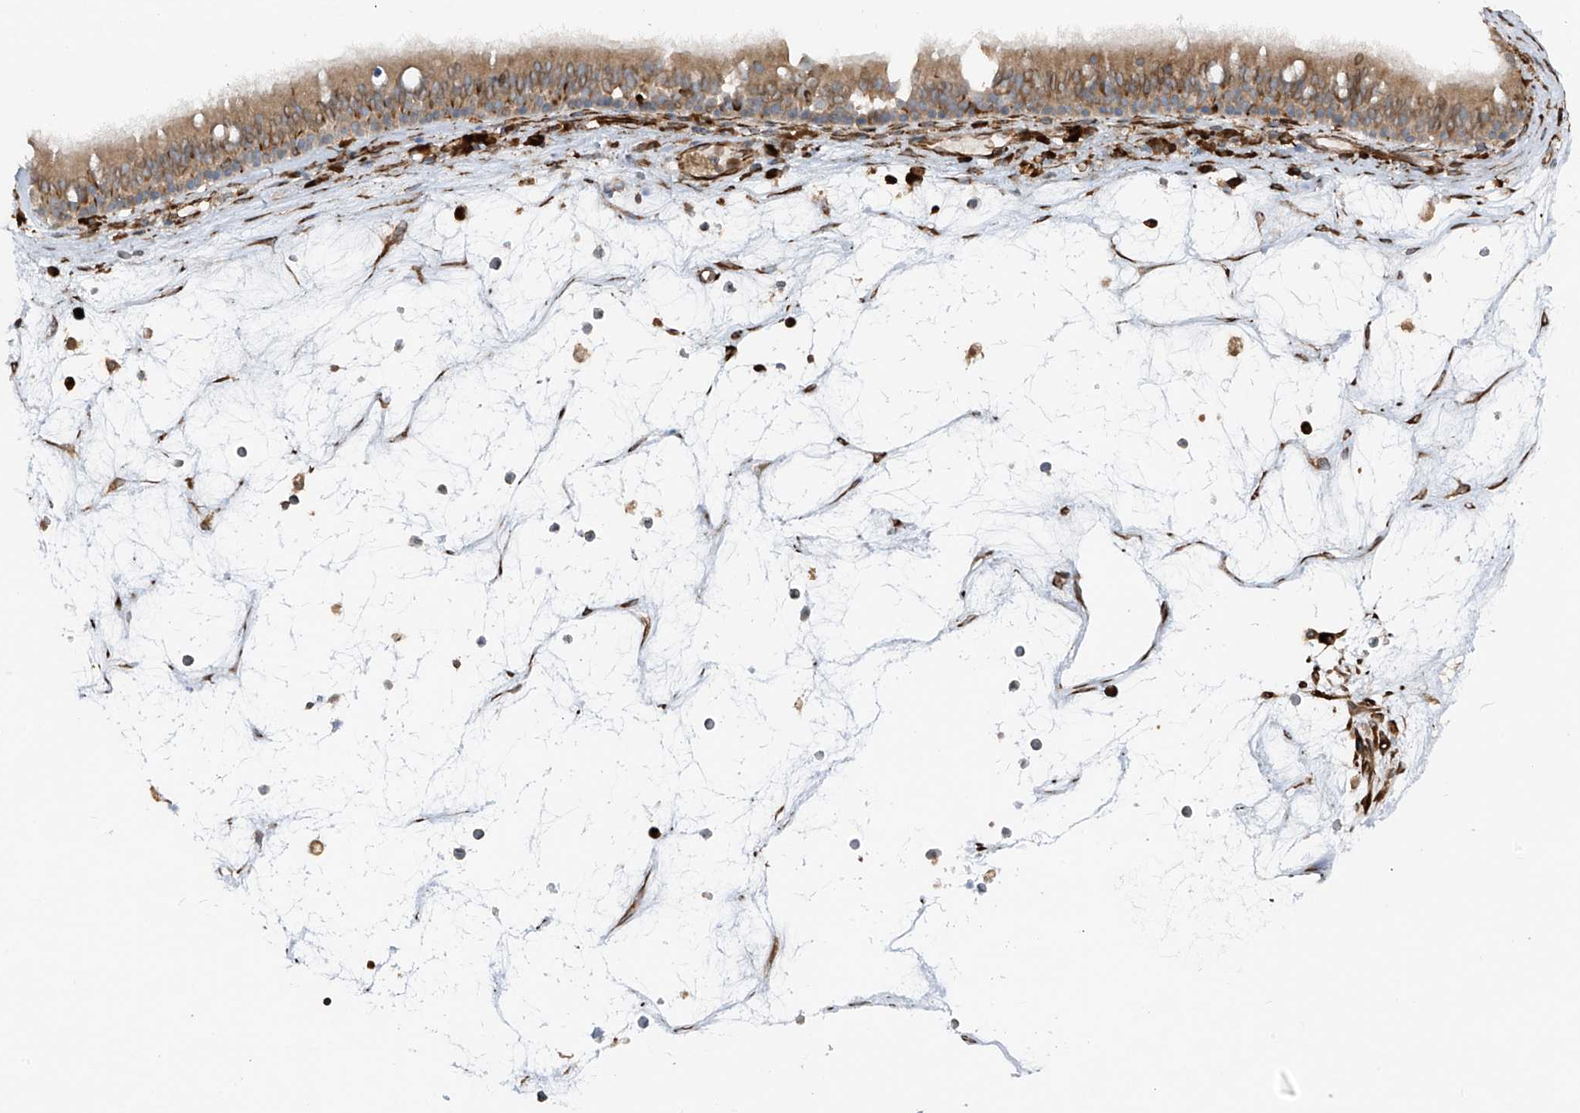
{"staining": {"intensity": "moderate", "quantity": ">75%", "location": "cytoplasmic/membranous"}, "tissue": "nasopharynx", "cell_type": "Respiratory epithelial cells", "image_type": "normal", "snomed": [{"axis": "morphology", "description": "Normal tissue, NOS"}, {"axis": "morphology", "description": "Inflammation, NOS"}, {"axis": "morphology", "description": "Malignant melanoma, Metastatic site"}, {"axis": "topography", "description": "Nasopharynx"}], "caption": "A photomicrograph of nasopharynx stained for a protein shows moderate cytoplasmic/membranous brown staining in respiratory epithelial cells. (Brightfield microscopy of DAB IHC at high magnification).", "gene": "ERLEC1", "patient": {"sex": "male", "age": 70}}